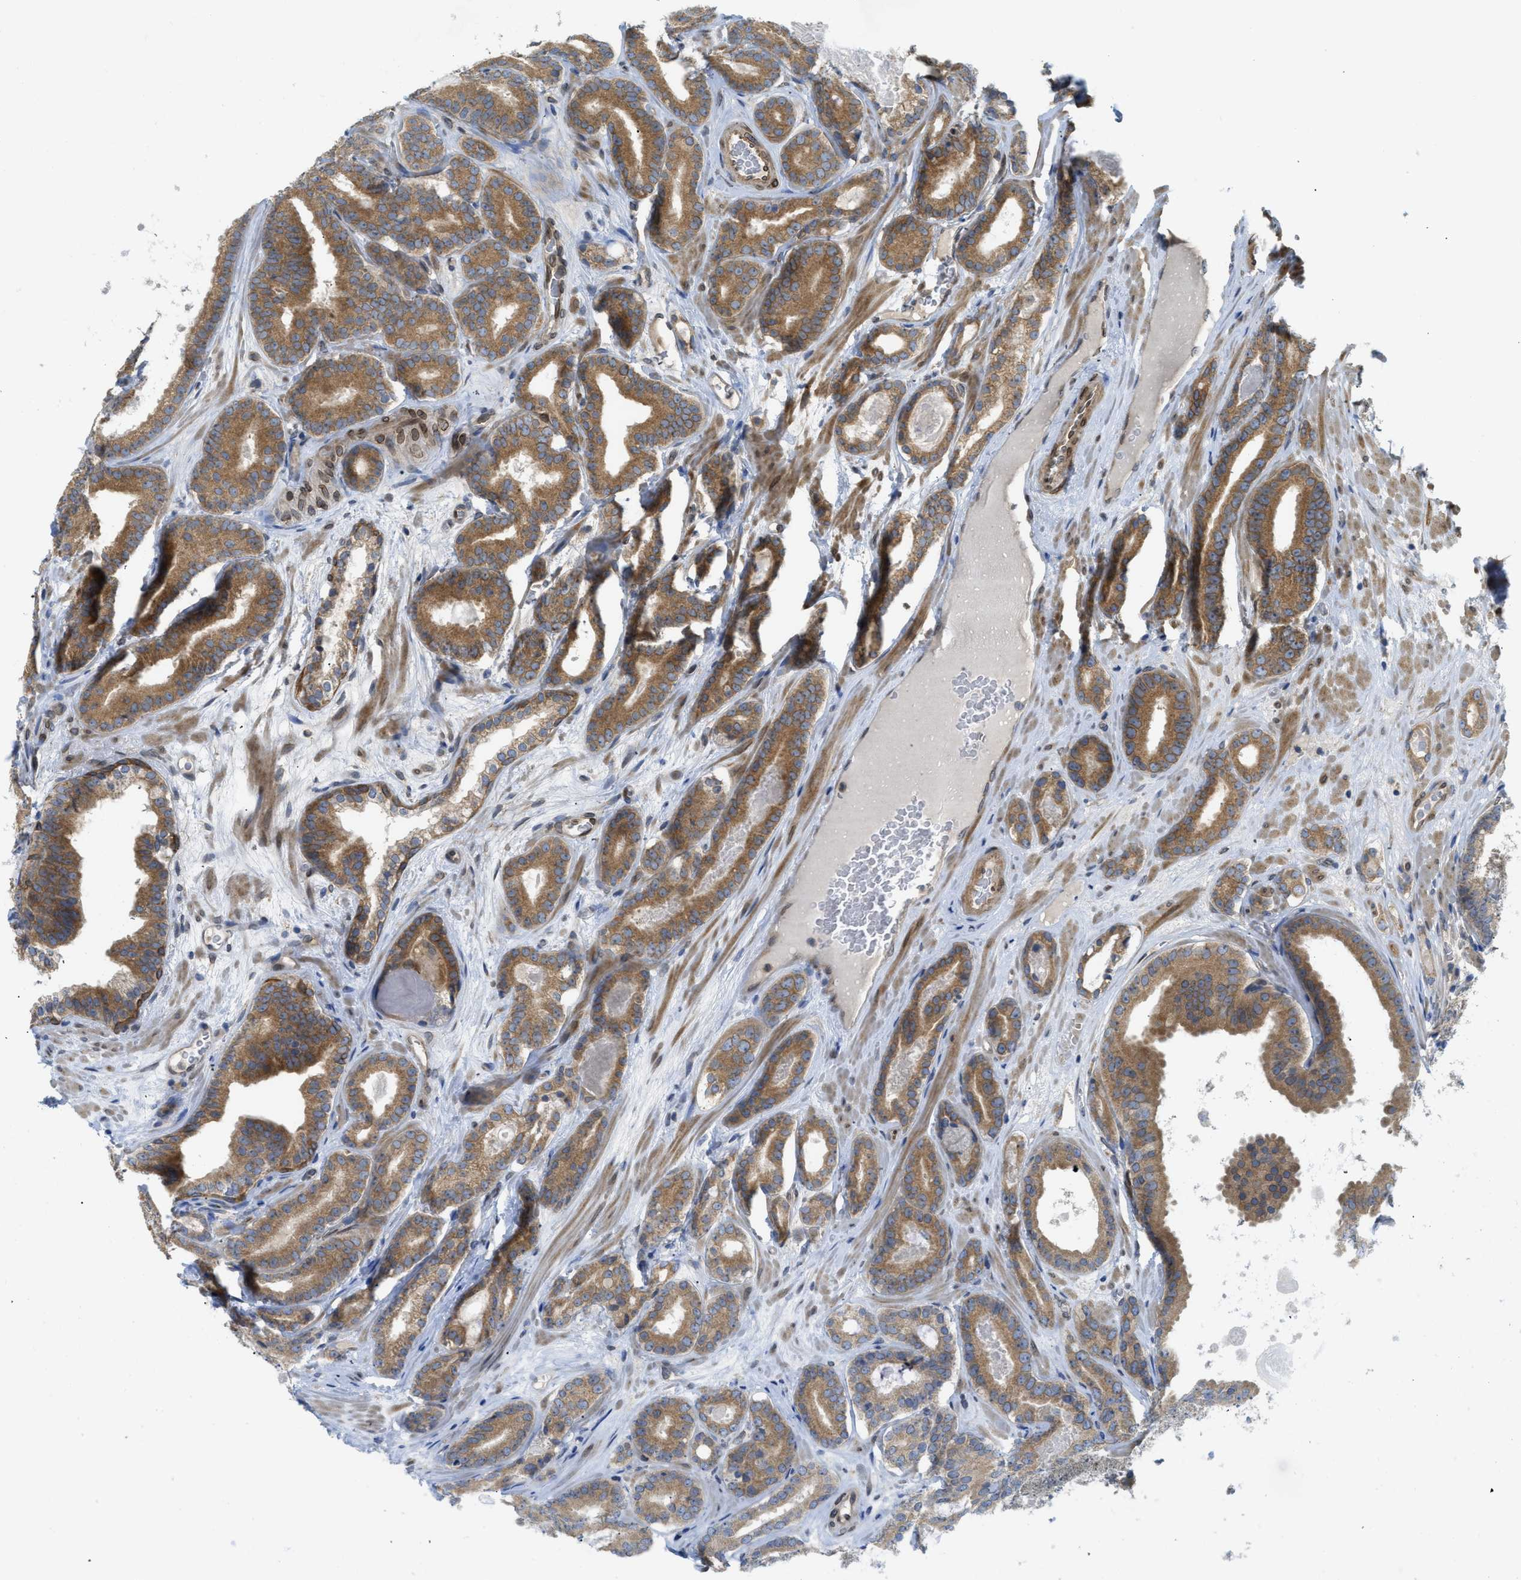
{"staining": {"intensity": "moderate", "quantity": ">75%", "location": "cytoplasmic/membranous"}, "tissue": "prostate cancer", "cell_type": "Tumor cells", "image_type": "cancer", "snomed": [{"axis": "morphology", "description": "Adenocarcinoma, High grade"}, {"axis": "topography", "description": "Prostate"}], "caption": "Prostate adenocarcinoma (high-grade) was stained to show a protein in brown. There is medium levels of moderate cytoplasmic/membranous expression in about >75% of tumor cells. Using DAB (brown) and hematoxylin (blue) stains, captured at high magnification using brightfield microscopy.", "gene": "EIF2AK3", "patient": {"sex": "male", "age": 60}}